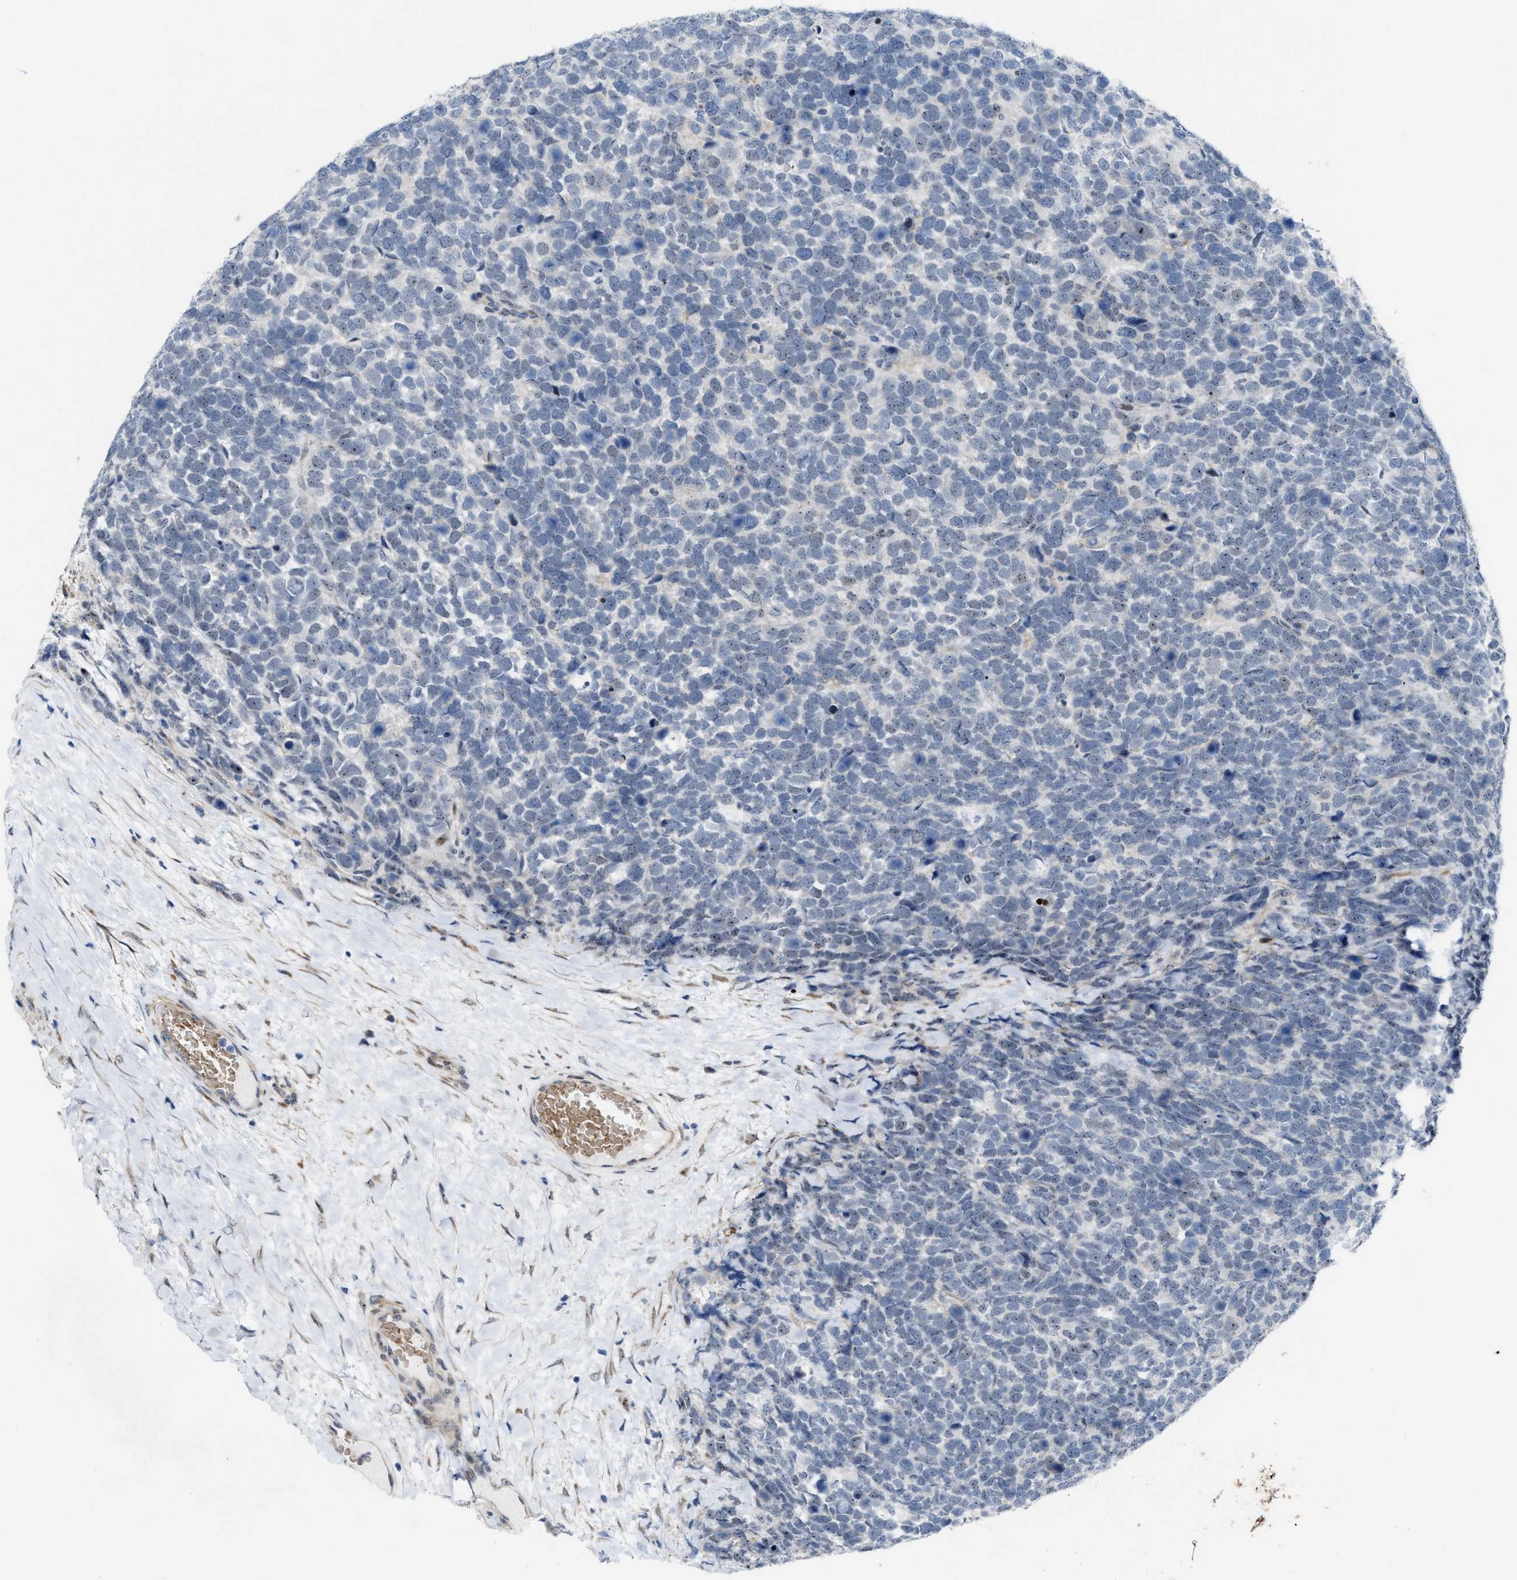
{"staining": {"intensity": "weak", "quantity": "<25%", "location": "nuclear"}, "tissue": "urothelial cancer", "cell_type": "Tumor cells", "image_type": "cancer", "snomed": [{"axis": "morphology", "description": "Urothelial carcinoma, High grade"}, {"axis": "topography", "description": "Urinary bladder"}], "caption": "A high-resolution photomicrograph shows IHC staining of urothelial cancer, which reveals no significant positivity in tumor cells.", "gene": "POLR1F", "patient": {"sex": "female", "age": 82}}